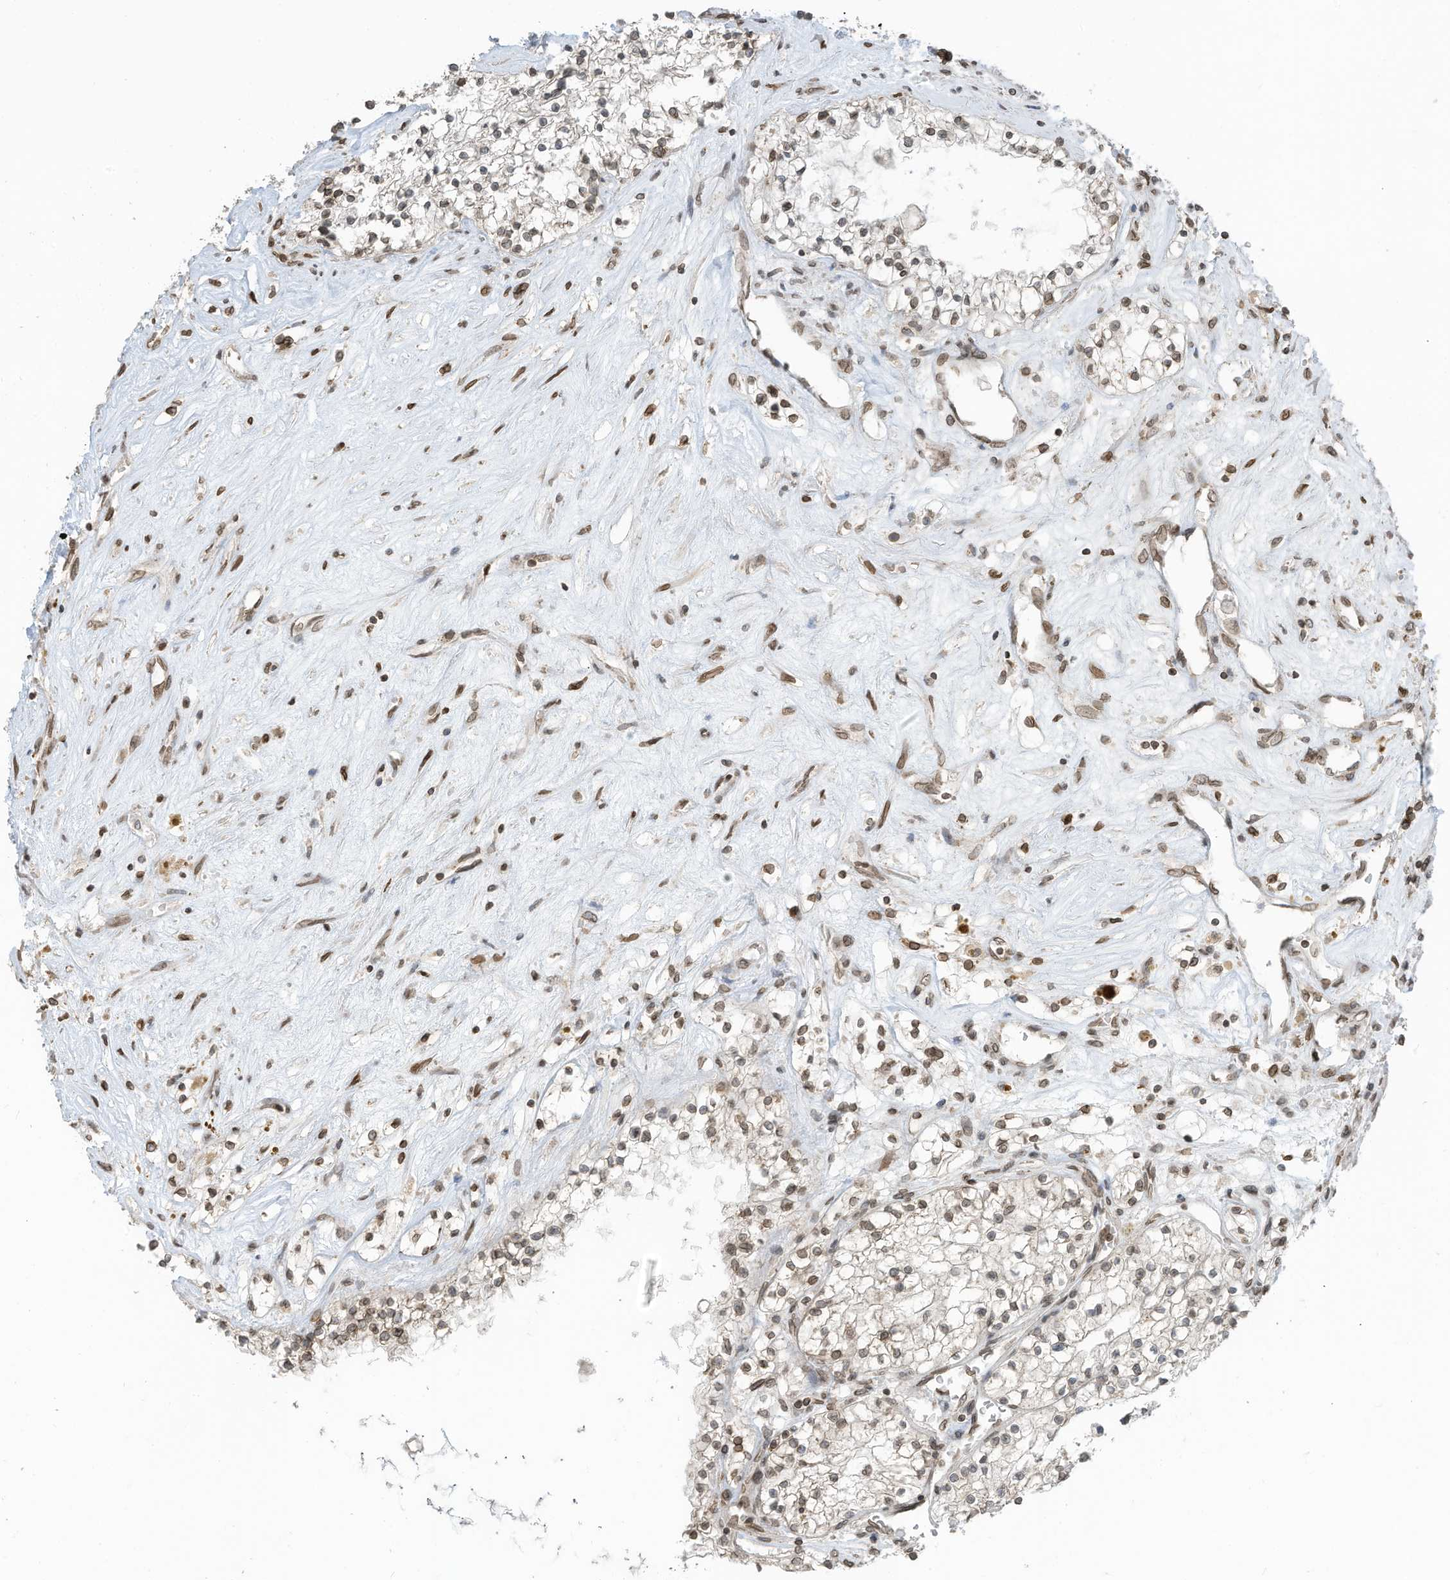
{"staining": {"intensity": "weak", "quantity": "25%-75%", "location": "nuclear"}, "tissue": "renal cancer", "cell_type": "Tumor cells", "image_type": "cancer", "snomed": [{"axis": "morphology", "description": "Normal tissue, NOS"}, {"axis": "morphology", "description": "Adenocarcinoma, NOS"}, {"axis": "topography", "description": "Kidney"}], "caption": "This is a histology image of immunohistochemistry (IHC) staining of renal cancer (adenocarcinoma), which shows weak staining in the nuclear of tumor cells.", "gene": "RABL3", "patient": {"sex": "male", "age": 68}}